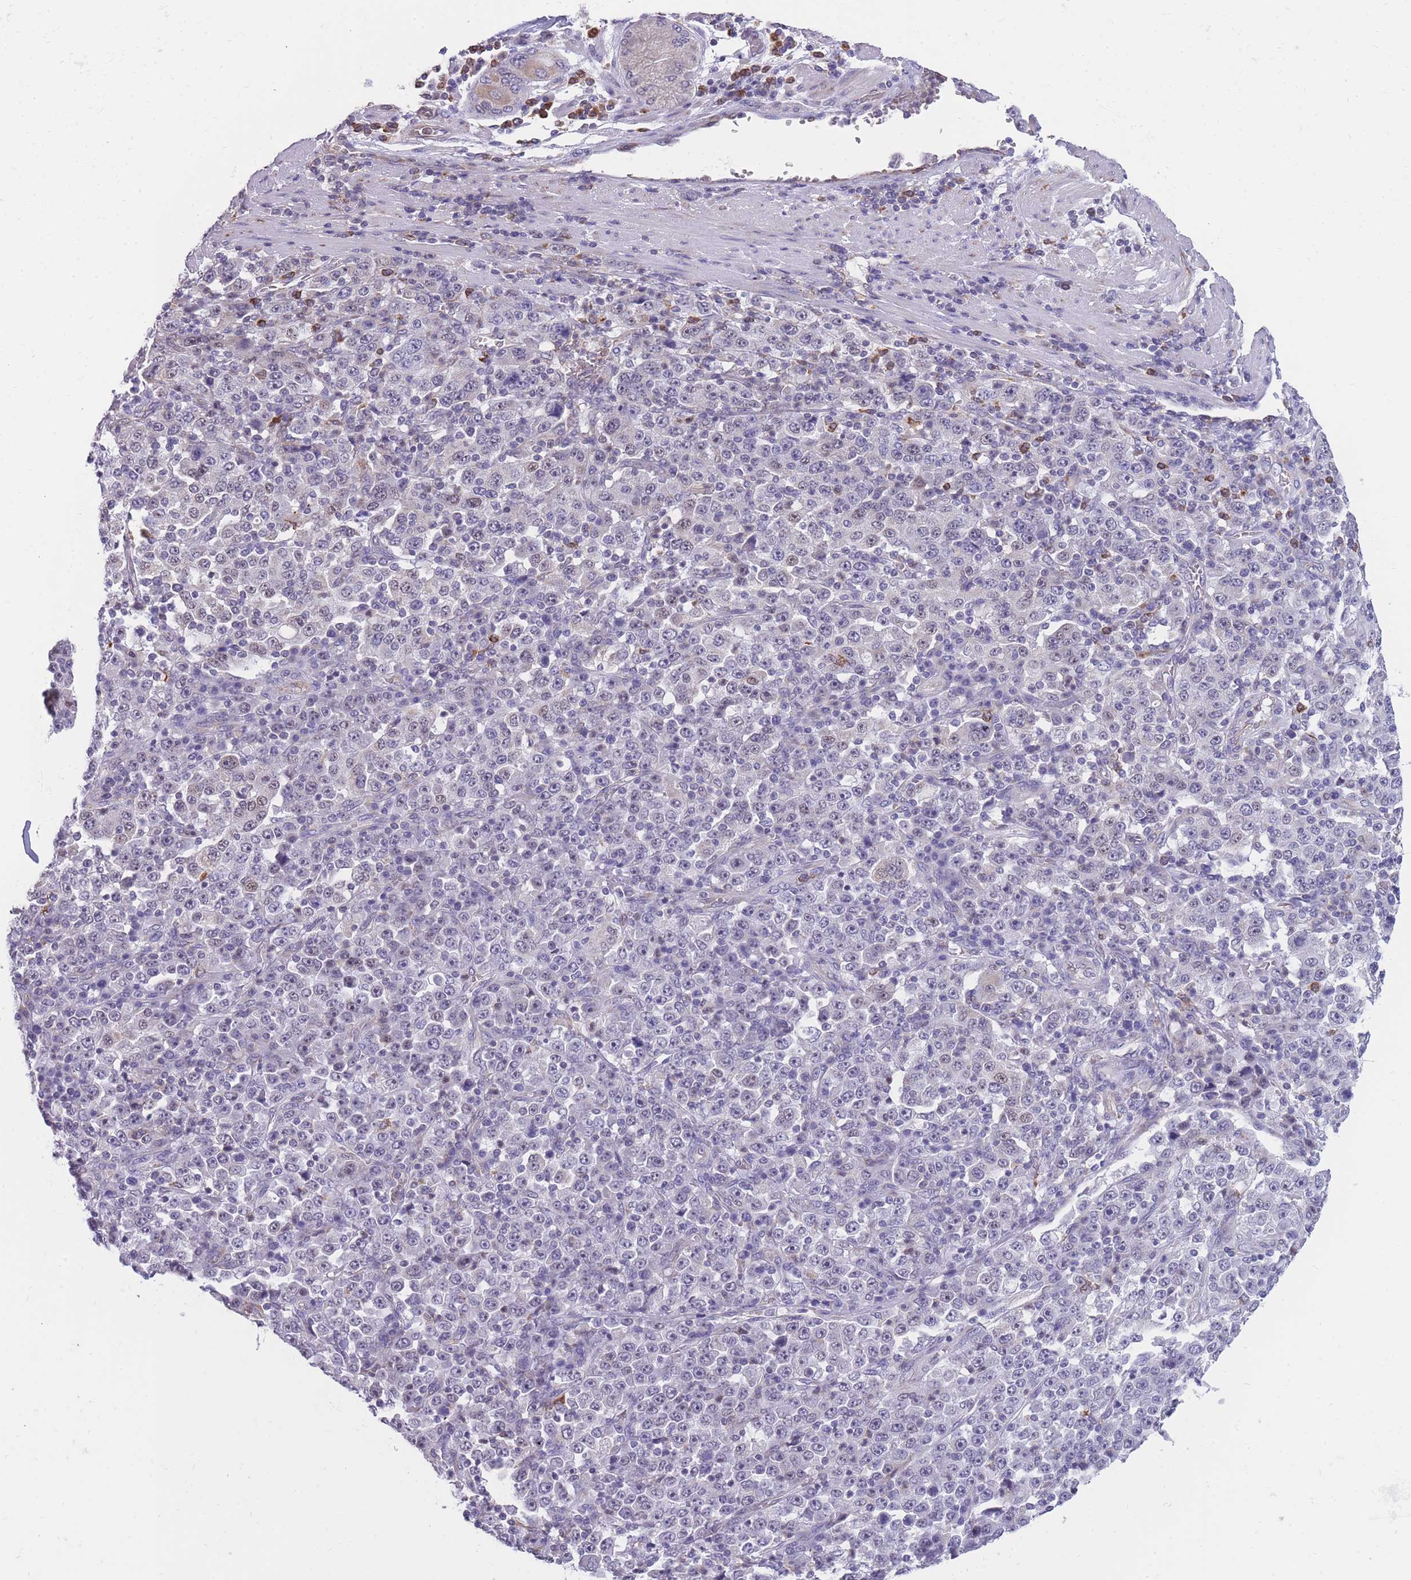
{"staining": {"intensity": "negative", "quantity": "none", "location": "none"}, "tissue": "stomach cancer", "cell_type": "Tumor cells", "image_type": "cancer", "snomed": [{"axis": "morphology", "description": "Normal tissue, NOS"}, {"axis": "morphology", "description": "Adenocarcinoma, NOS"}, {"axis": "topography", "description": "Stomach, upper"}, {"axis": "topography", "description": "Stomach"}], "caption": "This image is of stomach adenocarcinoma stained with immunohistochemistry (IHC) to label a protein in brown with the nuclei are counter-stained blue. There is no positivity in tumor cells. Brightfield microscopy of IHC stained with DAB (3,3'-diaminobenzidine) (brown) and hematoxylin (blue), captured at high magnification.", "gene": "ZNF662", "patient": {"sex": "male", "age": 59}}